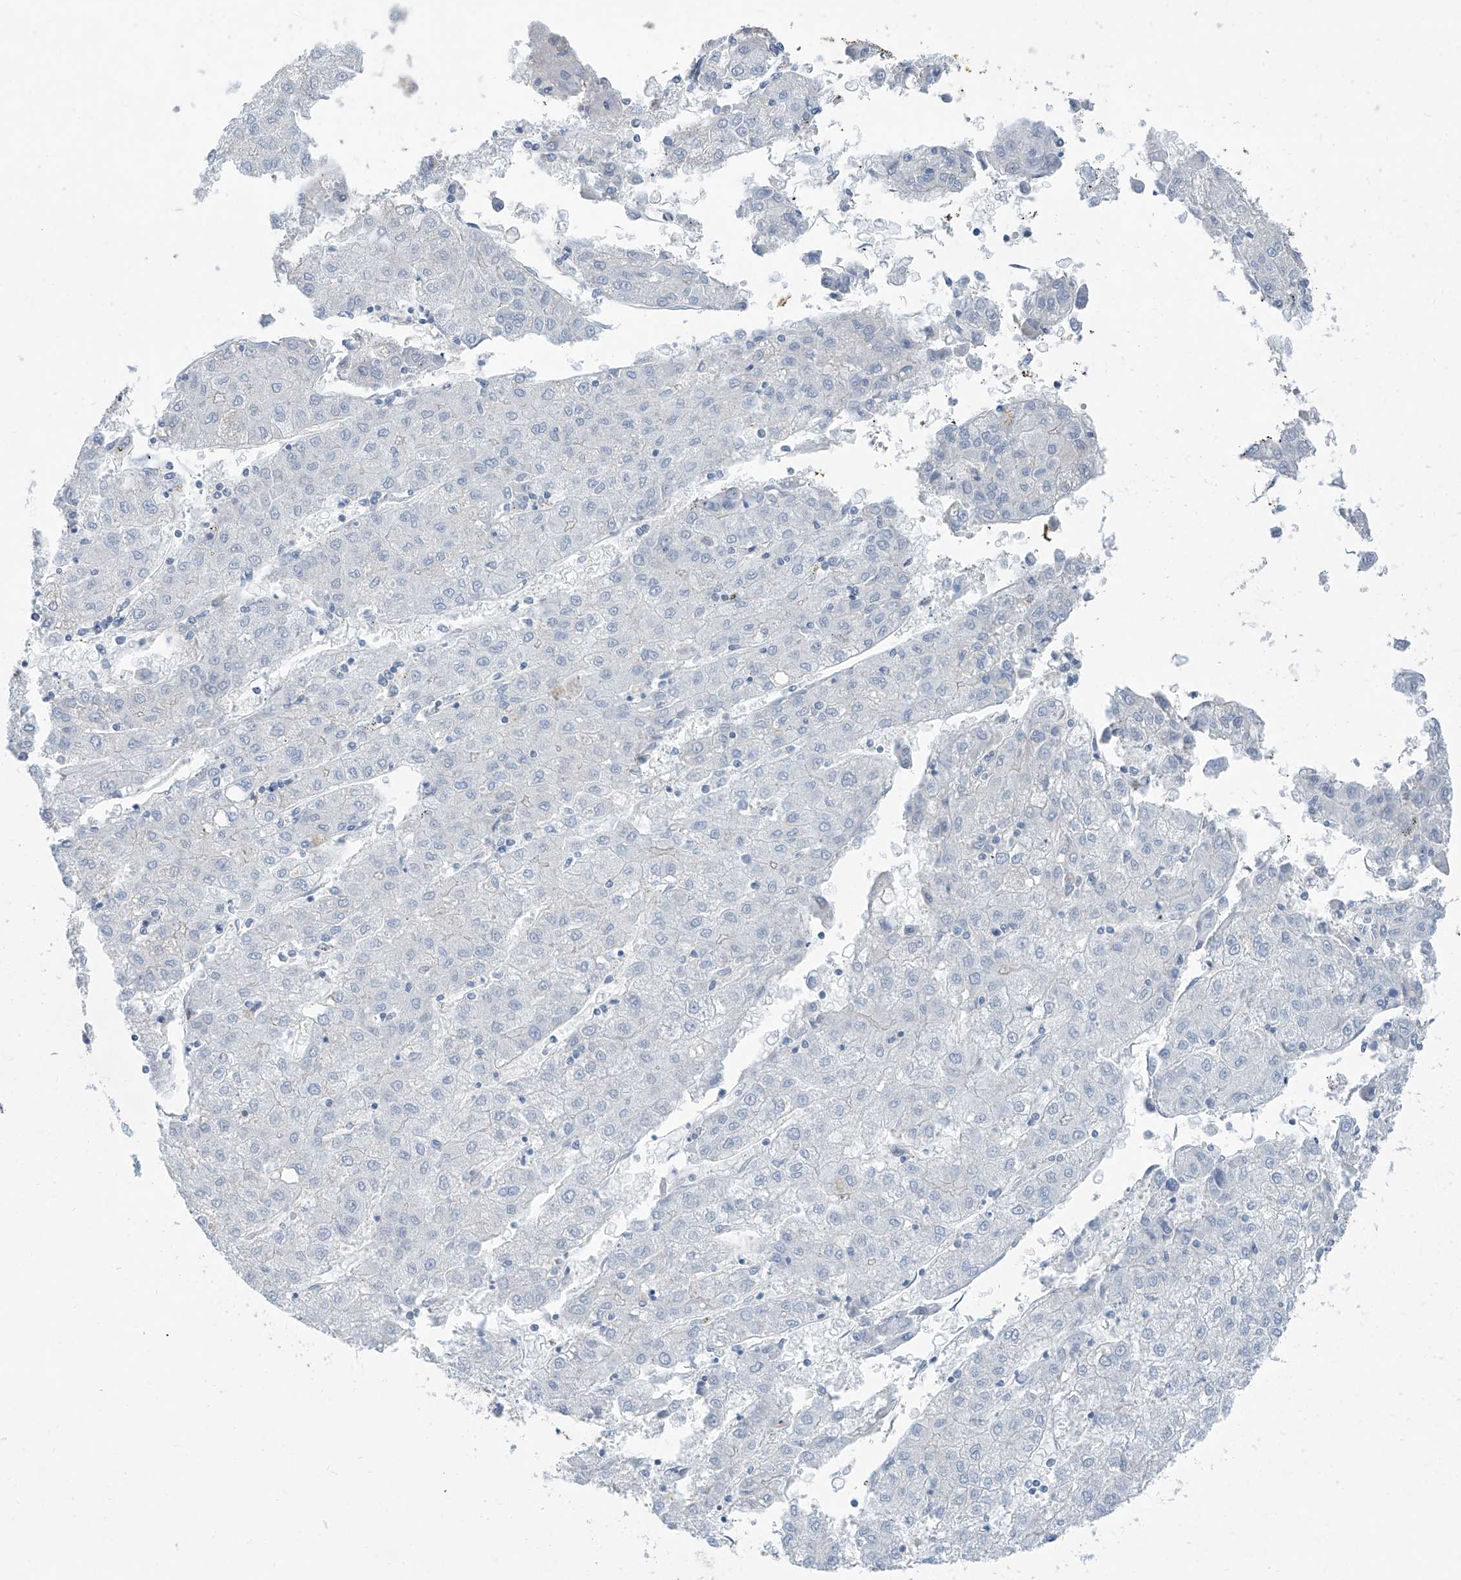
{"staining": {"intensity": "negative", "quantity": "none", "location": "none"}, "tissue": "liver cancer", "cell_type": "Tumor cells", "image_type": "cancer", "snomed": [{"axis": "morphology", "description": "Carcinoma, Hepatocellular, NOS"}, {"axis": "topography", "description": "Liver"}], "caption": "Immunohistochemistry of human liver cancer reveals no staining in tumor cells.", "gene": "ANKRD34A", "patient": {"sex": "male", "age": 72}}